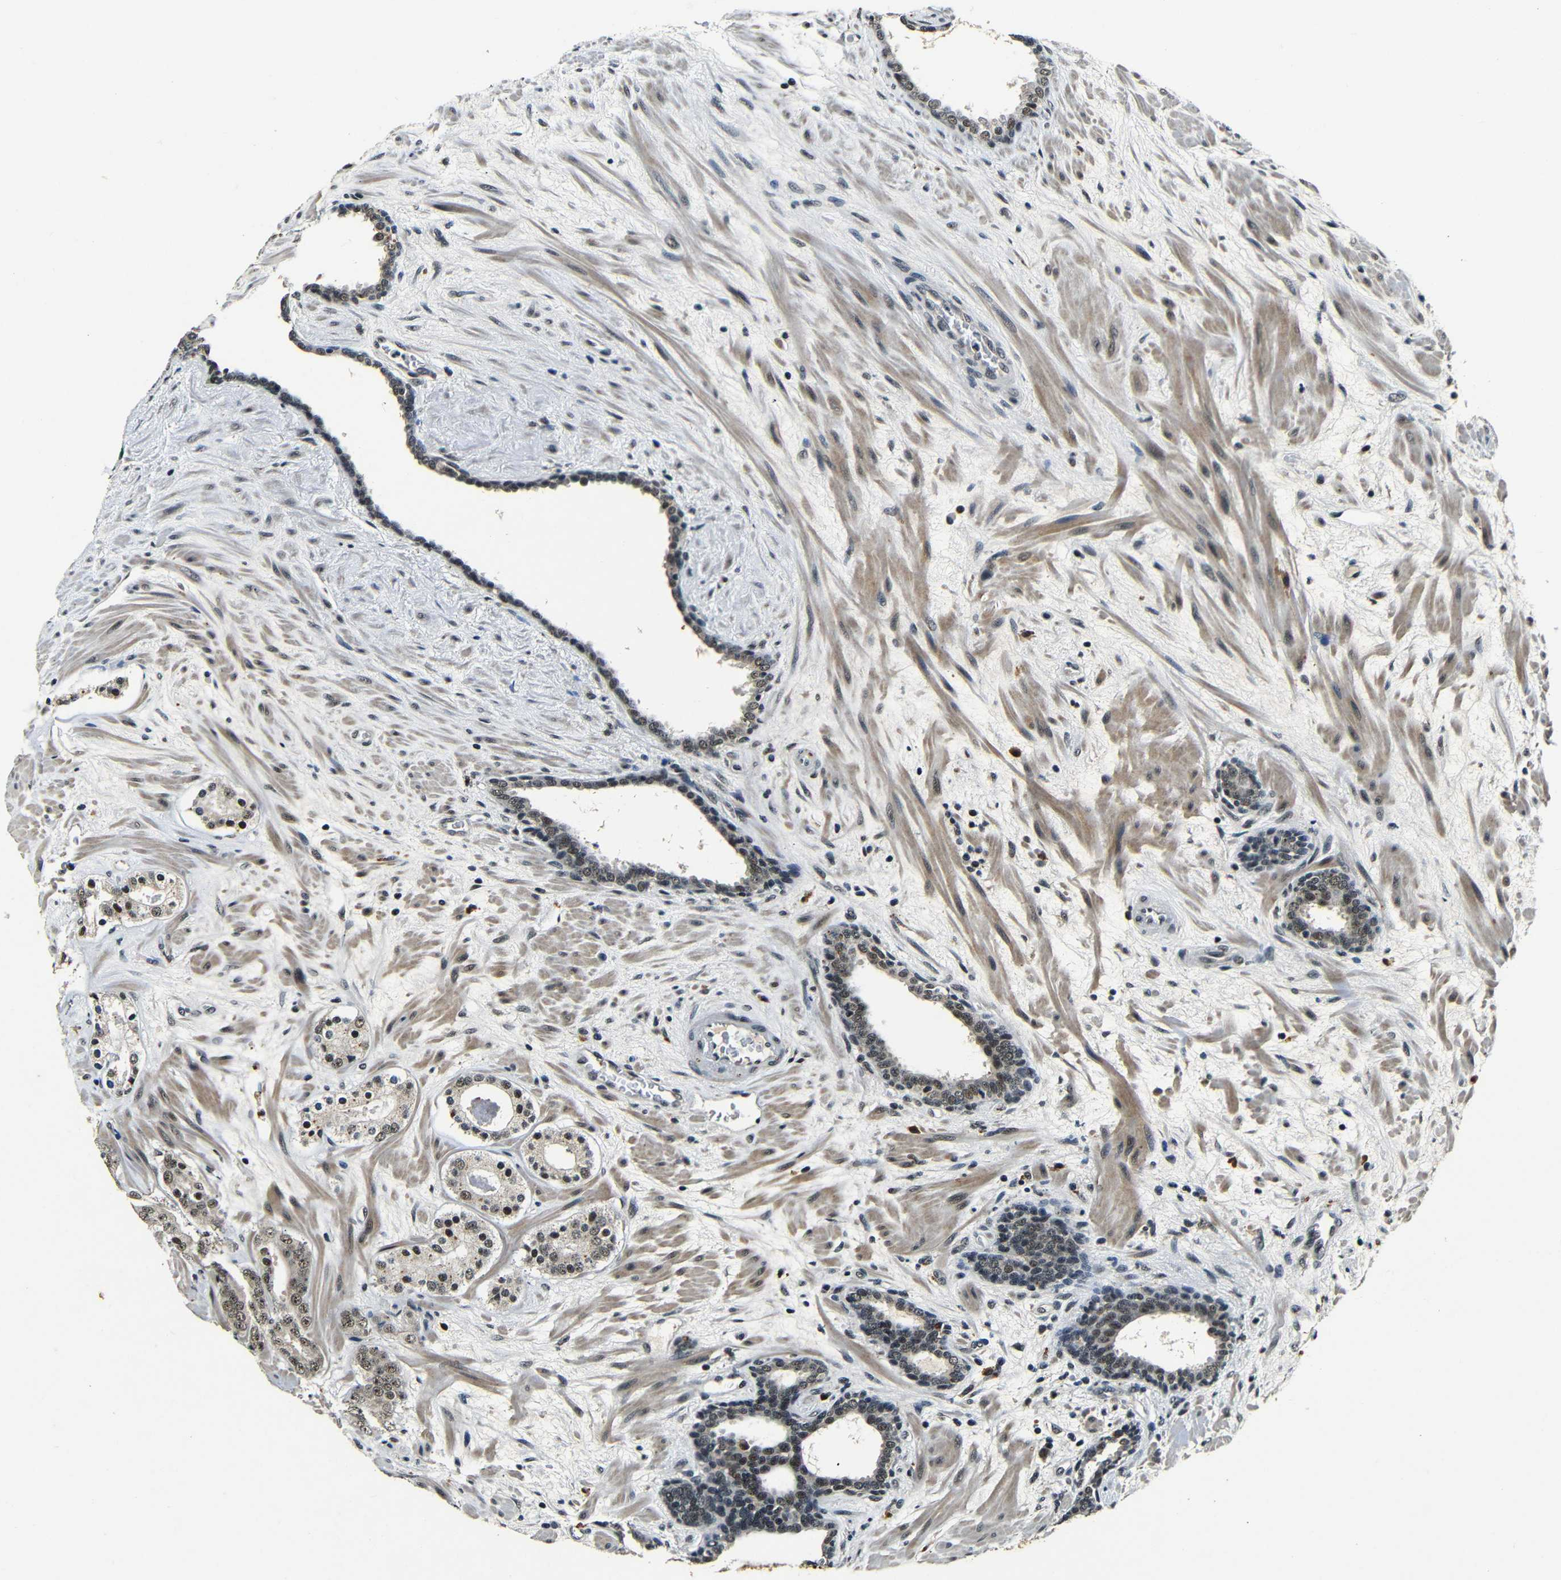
{"staining": {"intensity": "weak", "quantity": ">75%", "location": "nuclear"}, "tissue": "prostate cancer", "cell_type": "Tumor cells", "image_type": "cancer", "snomed": [{"axis": "morphology", "description": "Adenocarcinoma, Low grade"}, {"axis": "topography", "description": "Prostate"}], "caption": "Protein expression analysis of prostate adenocarcinoma (low-grade) shows weak nuclear staining in about >75% of tumor cells. The protein is shown in brown color, while the nuclei are stained blue.", "gene": "FOXD4", "patient": {"sex": "male", "age": 63}}